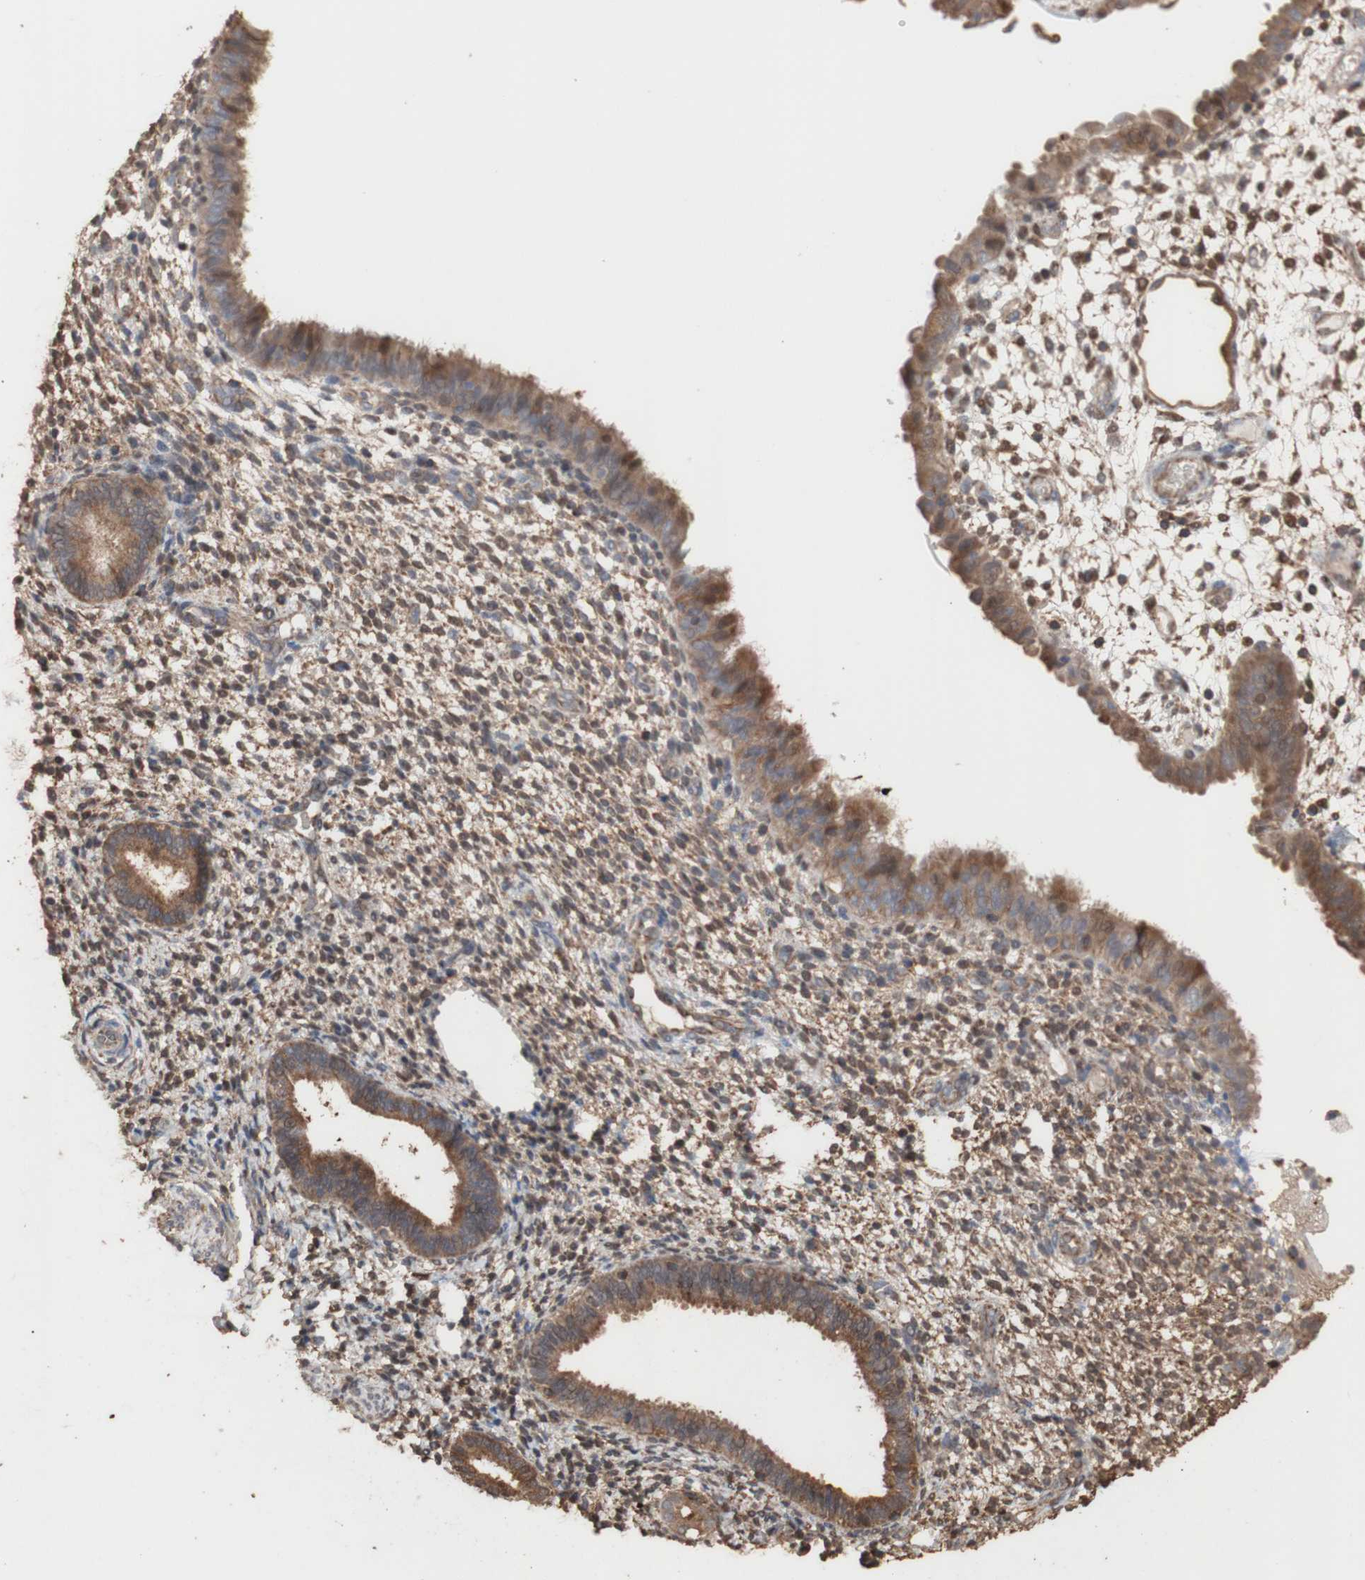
{"staining": {"intensity": "moderate", "quantity": ">75%", "location": "cytoplasmic/membranous"}, "tissue": "endometrium", "cell_type": "Cells in endometrial stroma", "image_type": "normal", "snomed": [{"axis": "morphology", "description": "Normal tissue, NOS"}, {"axis": "topography", "description": "Endometrium"}], "caption": "Protein analysis of benign endometrium reveals moderate cytoplasmic/membranous staining in approximately >75% of cells in endometrial stroma.", "gene": "ALDH9A1", "patient": {"sex": "female", "age": 61}}